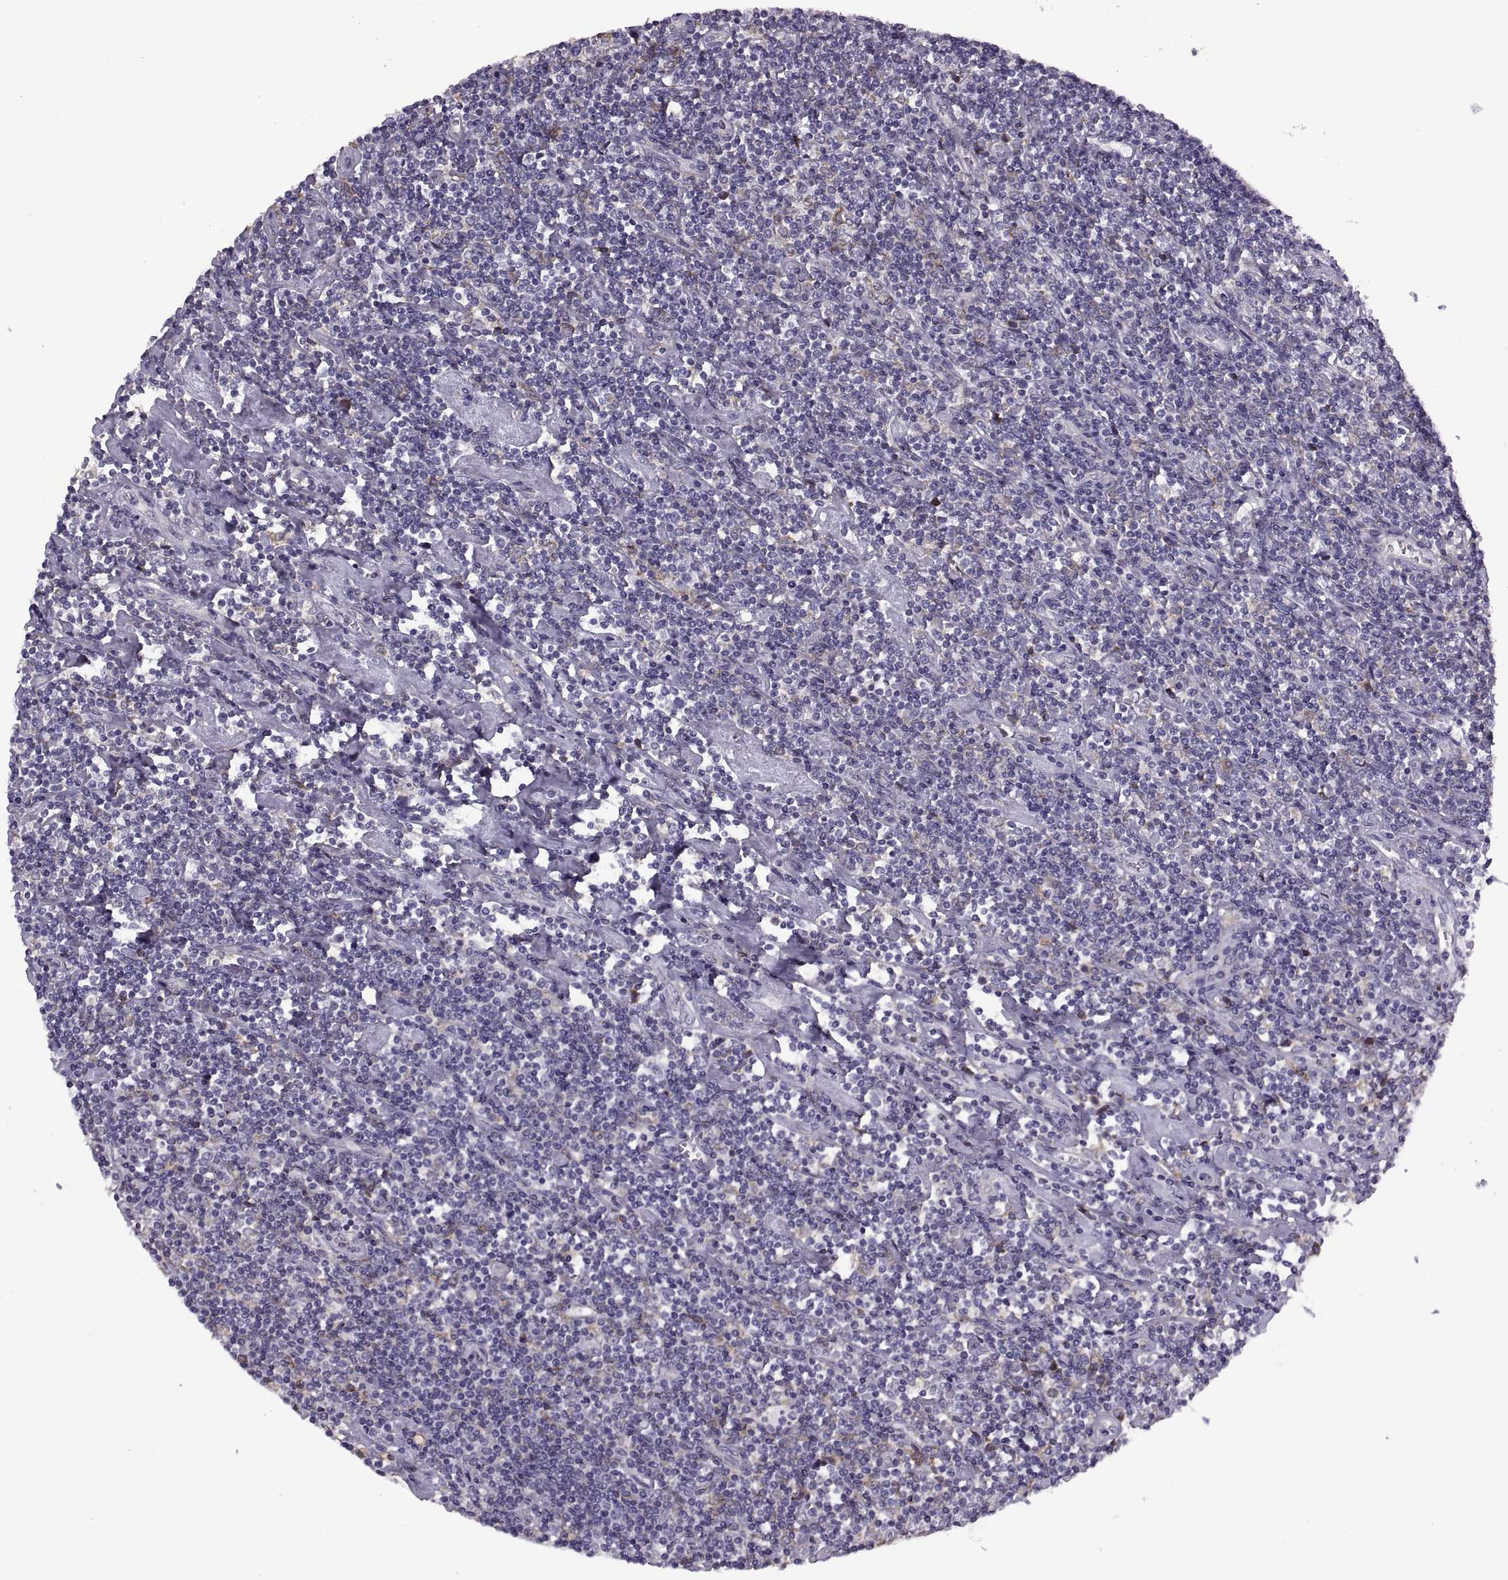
{"staining": {"intensity": "negative", "quantity": "none", "location": "none"}, "tissue": "lymphoma", "cell_type": "Tumor cells", "image_type": "cancer", "snomed": [{"axis": "morphology", "description": "Hodgkin's disease, NOS"}, {"axis": "topography", "description": "Lymph node"}], "caption": "This is an immunohistochemistry (IHC) micrograph of Hodgkin's disease. There is no expression in tumor cells.", "gene": "LETM2", "patient": {"sex": "male", "age": 40}}